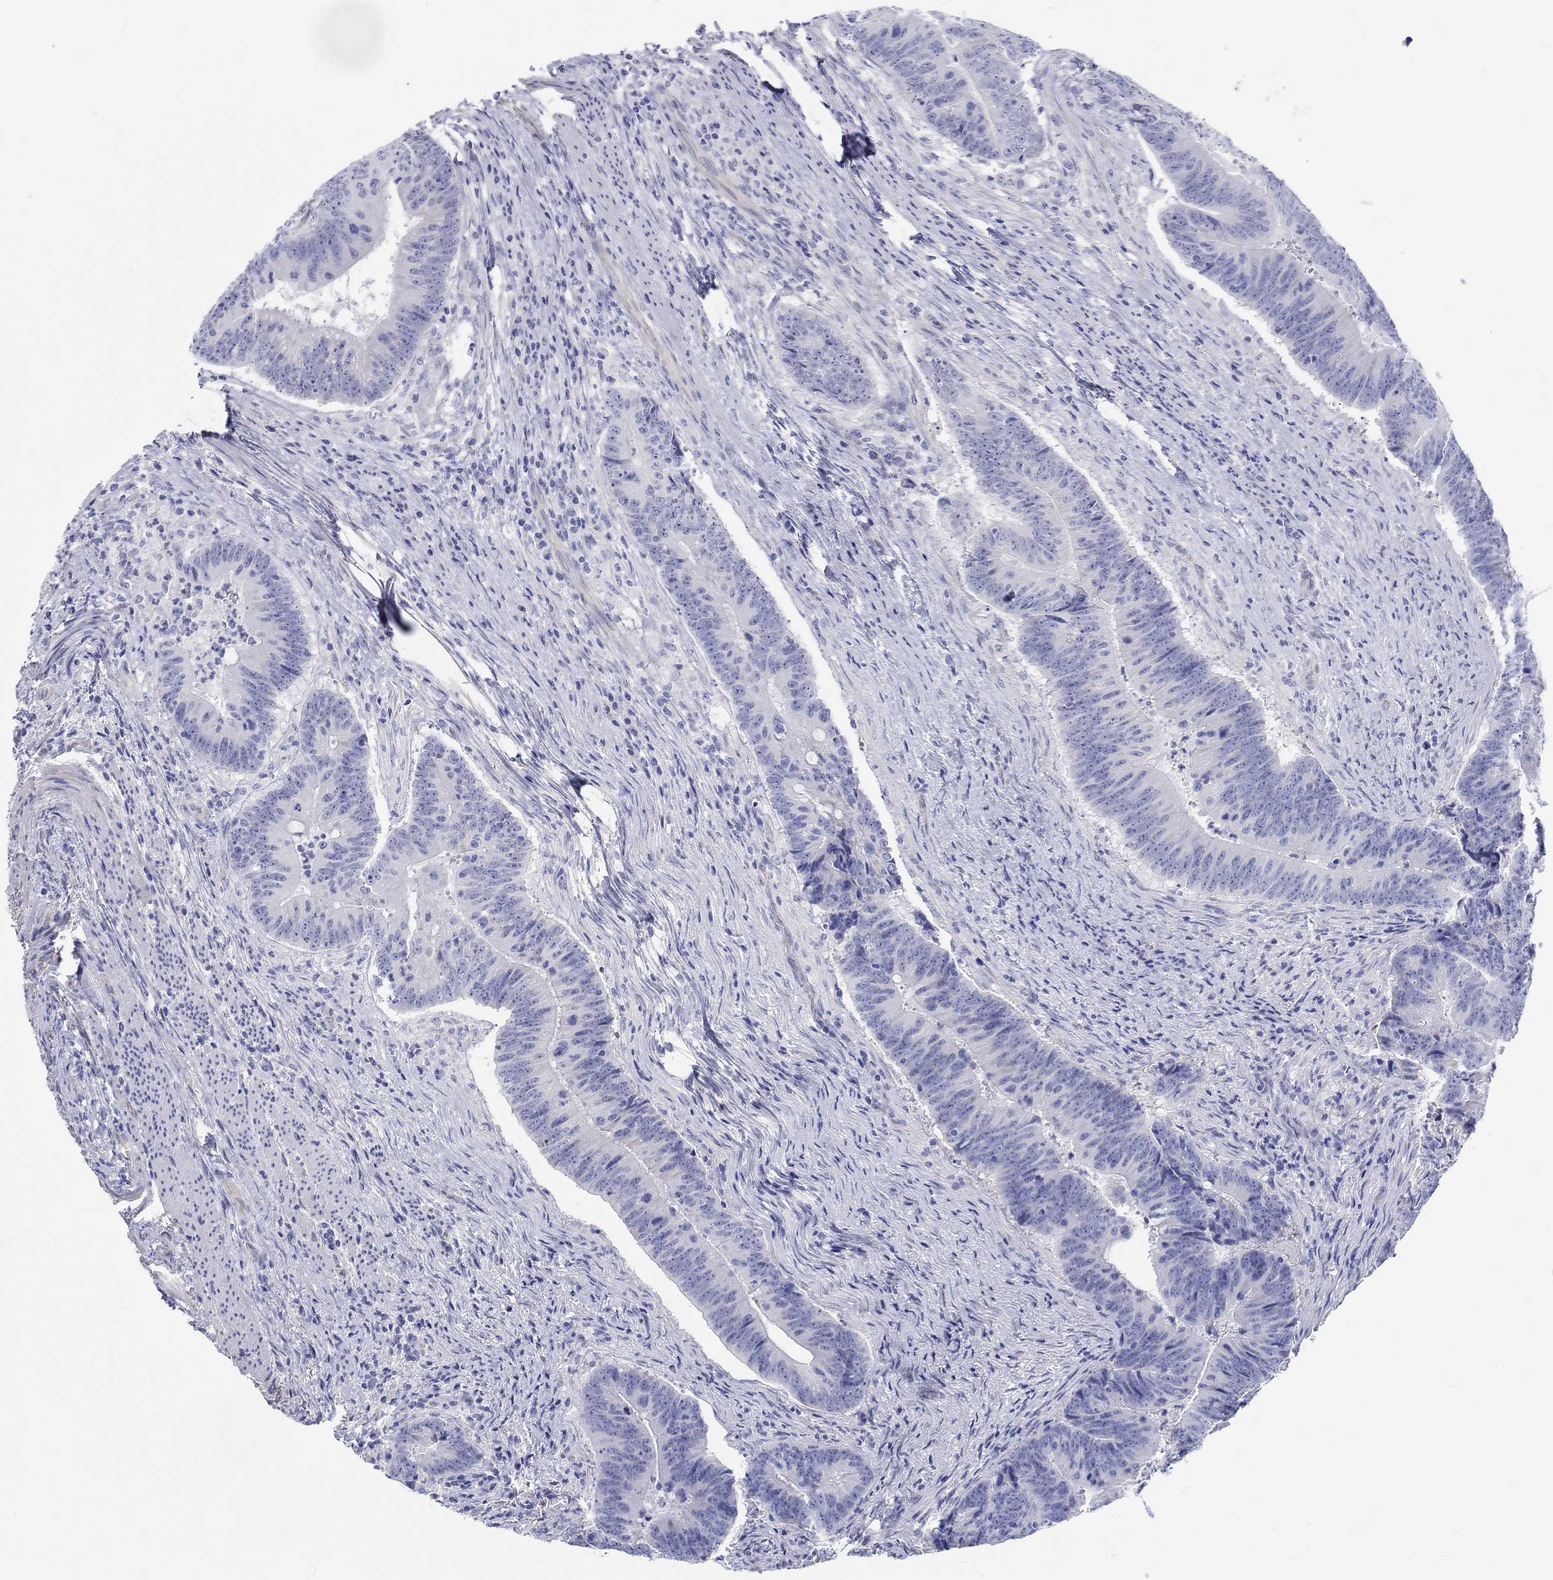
{"staining": {"intensity": "negative", "quantity": "none", "location": "none"}, "tissue": "colorectal cancer", "cell_type": "Tumor cells", "image_type": "cancer", "snomed": [{"axis": "morphology", "description": "Adenocarcinoma, NOS"}, {"axis": "topography", "description": "Colon"}], "caption": "IHC of human adenocarcinoma (colorectal) exhibits no positivity in tumor cells.", "gene": "CDY2B", "patient": {"sex": "female", "age": 87}}